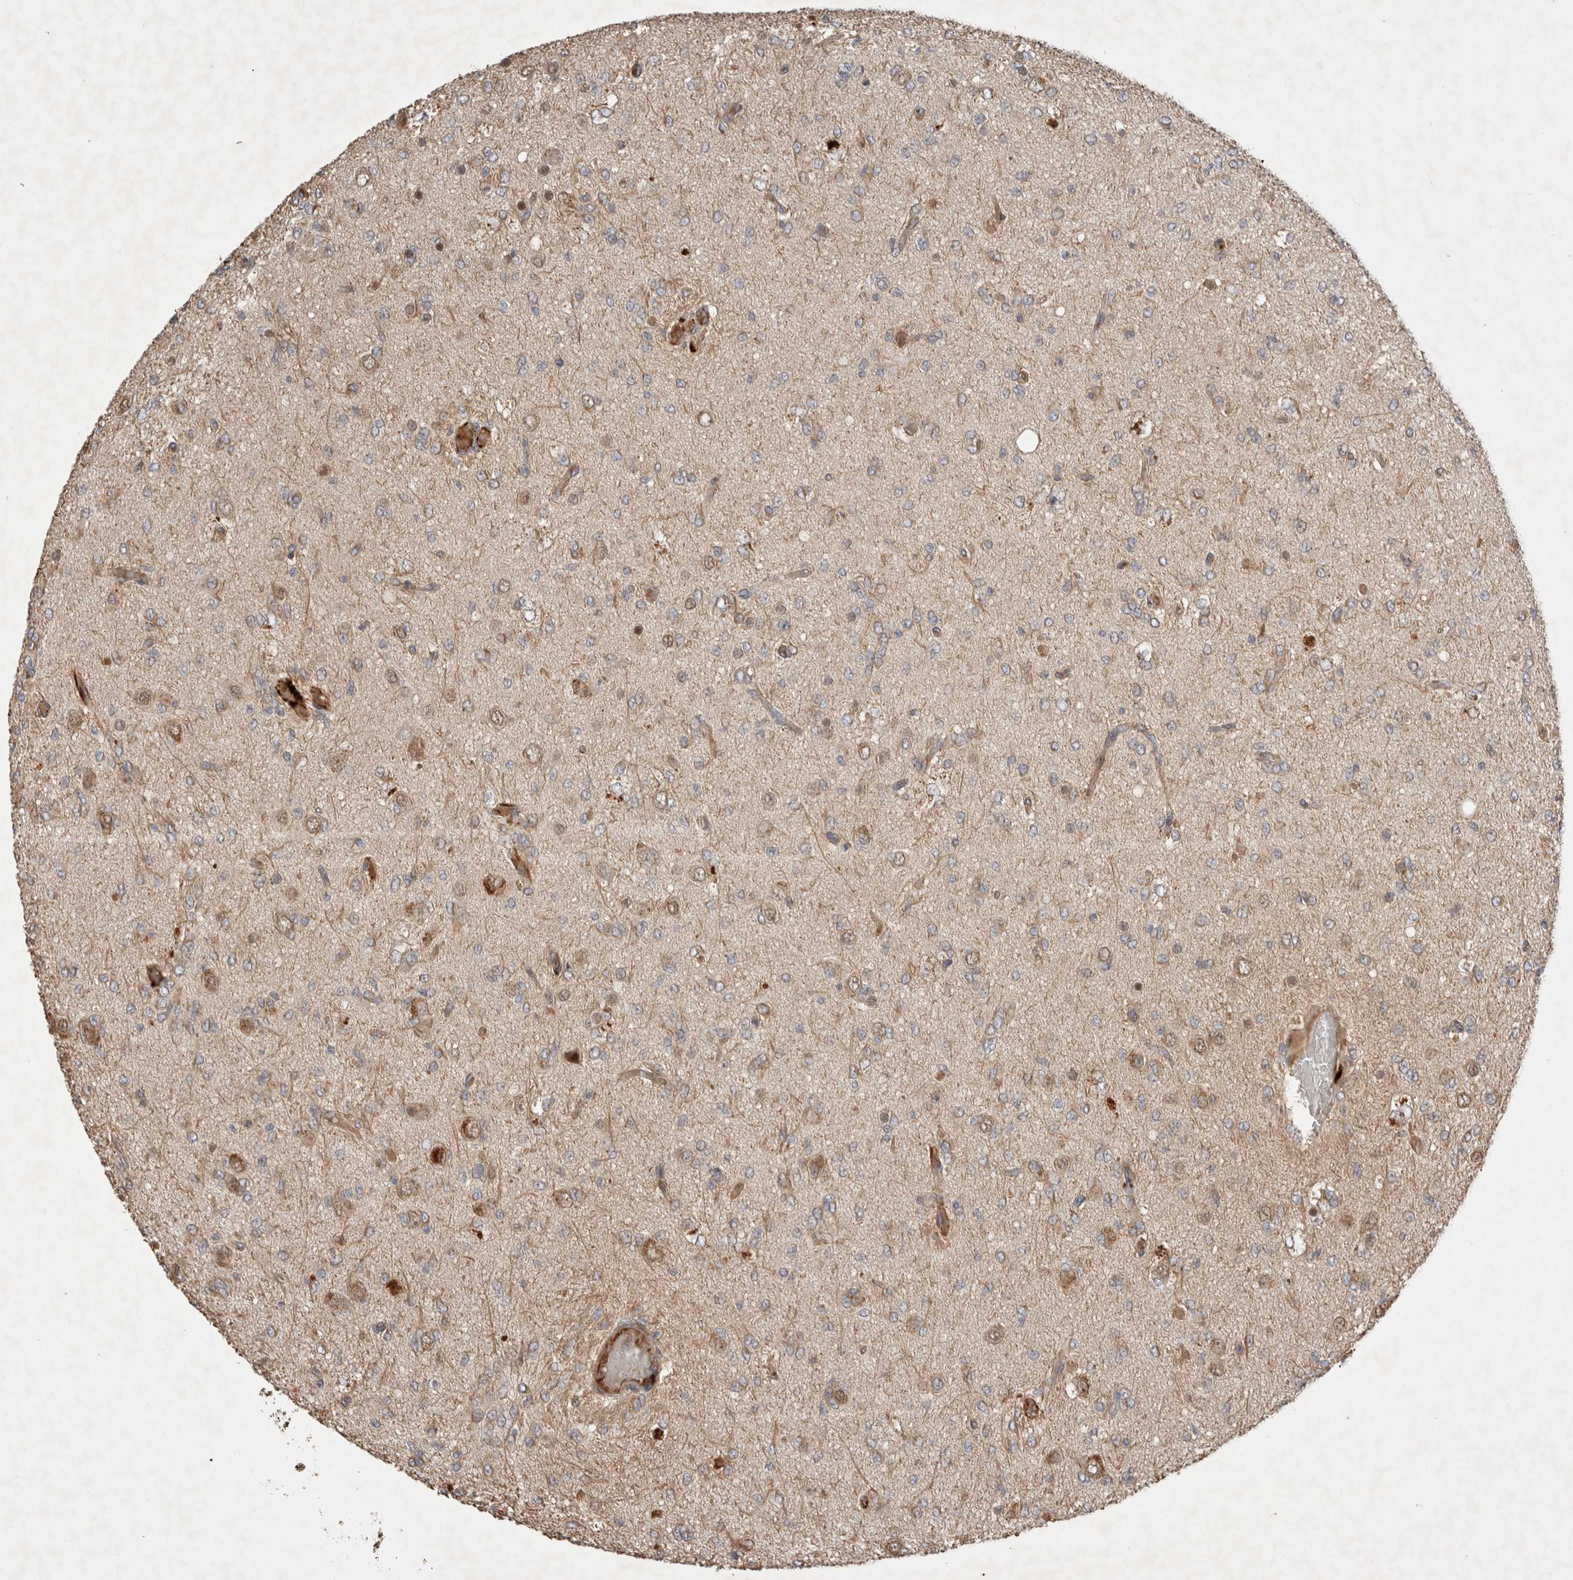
{"staining": {"intensity": "weak", "quantity": "<25%", "location": "cytoplasmic/membranous"}, "tissue": "glioma", "cell_type": "Tumor cells", "image_type": "cancer", "snomed": [{"axis": "morphology", "description": "Glioma, malignant, High grade"}, {"axis": "topography", "description": "Brain"}], "caption": "Immunohistochemical staining of human malignant high-grade glioma demonstrates no significant staining in tumor cells. (DAB (3,3'-diaminobenzidine) immunohistochemistry visualized using brightfield microscopy, high magnification).", "gene": "NMU", "patient": {"sex": "female", "age": 59}}